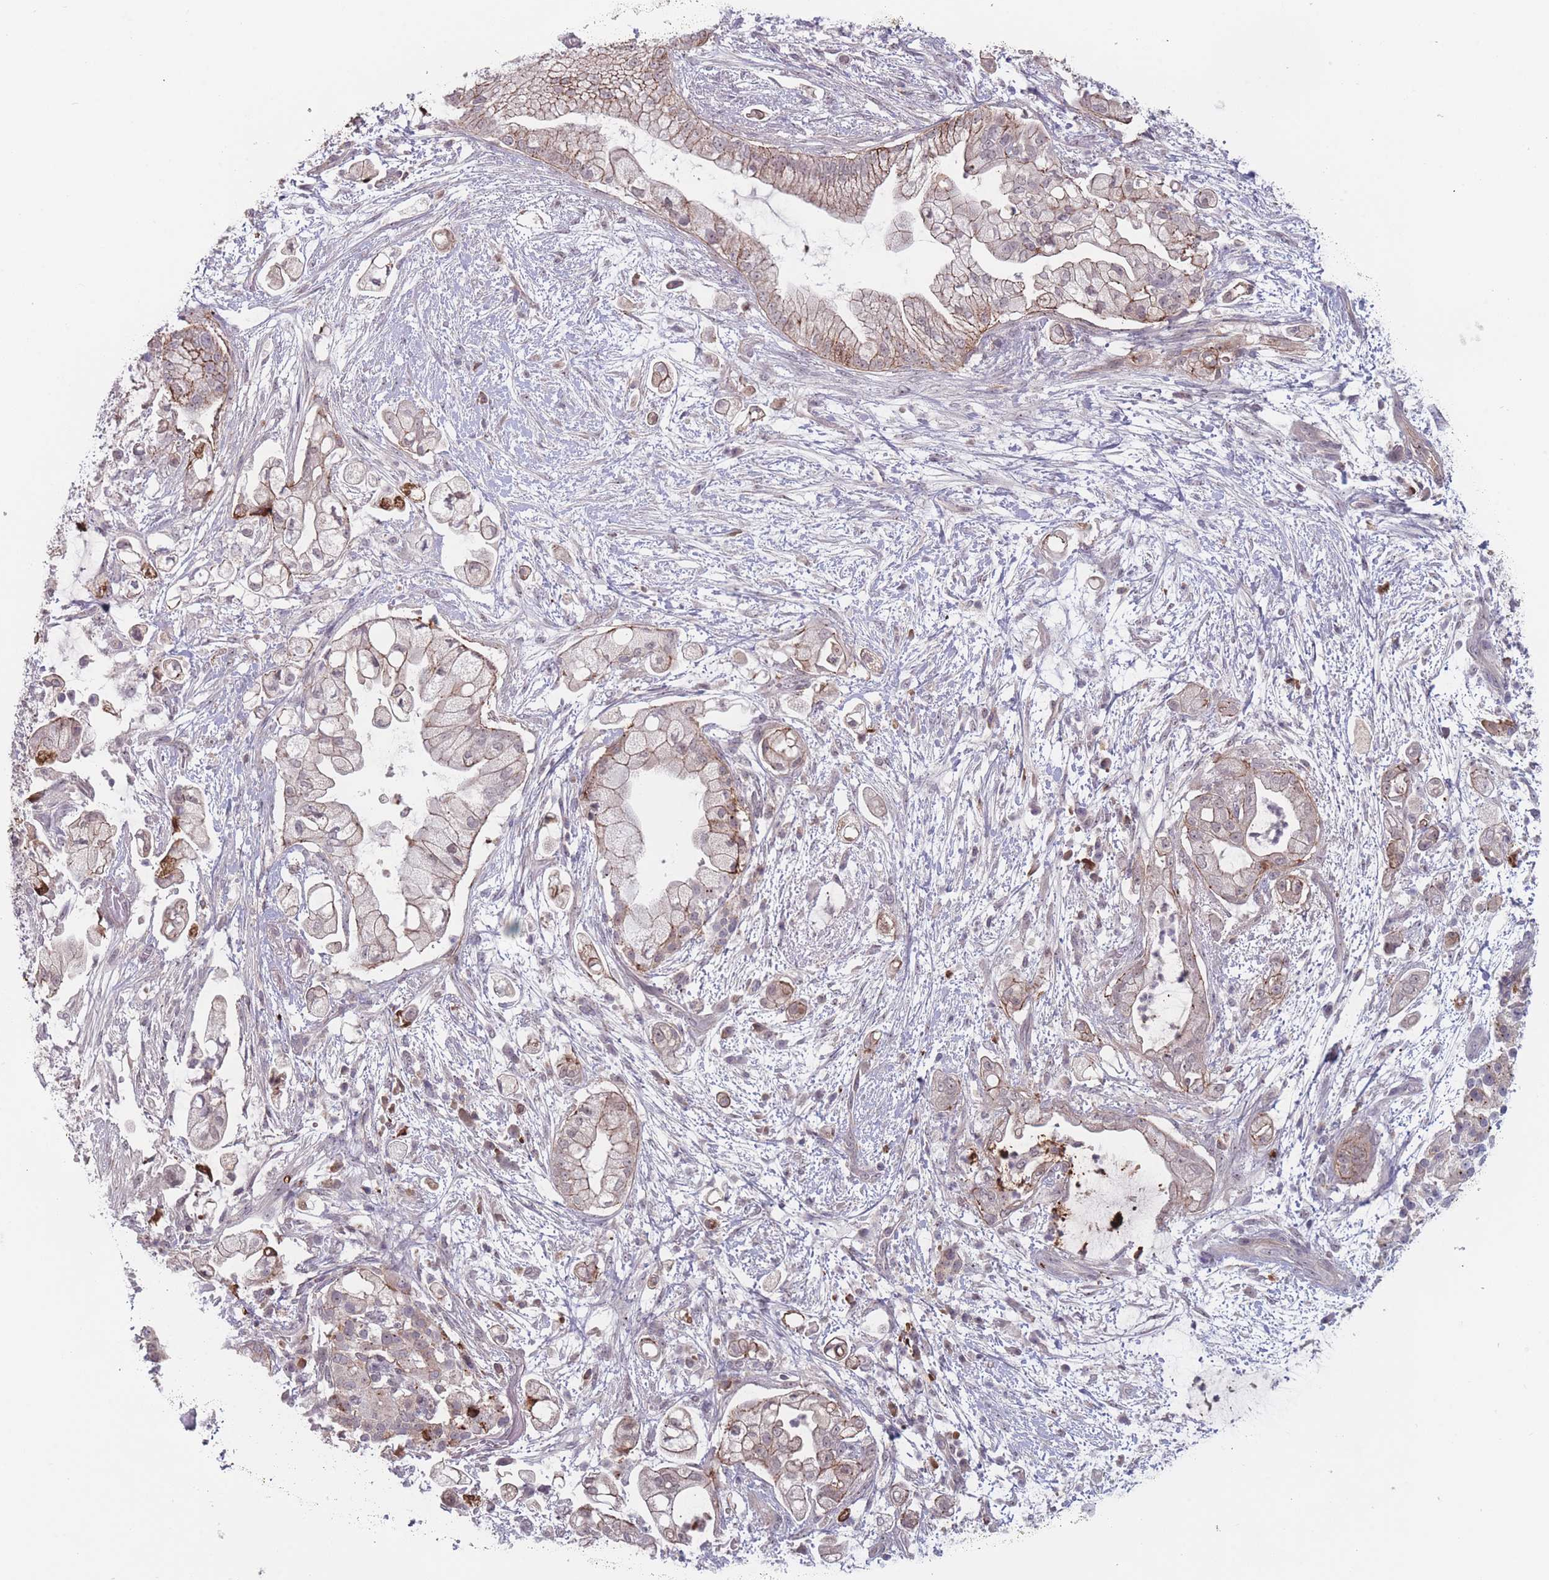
{"staining": {"intensity": "moderate", "quantity": "25%-75%", "location": "cytoplasmic/membranous"}, "tissue": "pancreatic cancer", "cell_type": "Tumor cells", "image_type": "cancer", "snomed": [{"axis": "morphology", "description": "Adenocarcinoma, NOS"}, {"axis": "topography", "description": "Pancreas"}], "caption": "Adenocarcinoma (pancreatic) stained for a protein (brown) reveals moderate cytoplasmic/membranous positive staining in approximately 25%-75% of tumor cells.", "gene": "TMEM232", "patient": {"sex": "female", "age": 69}}